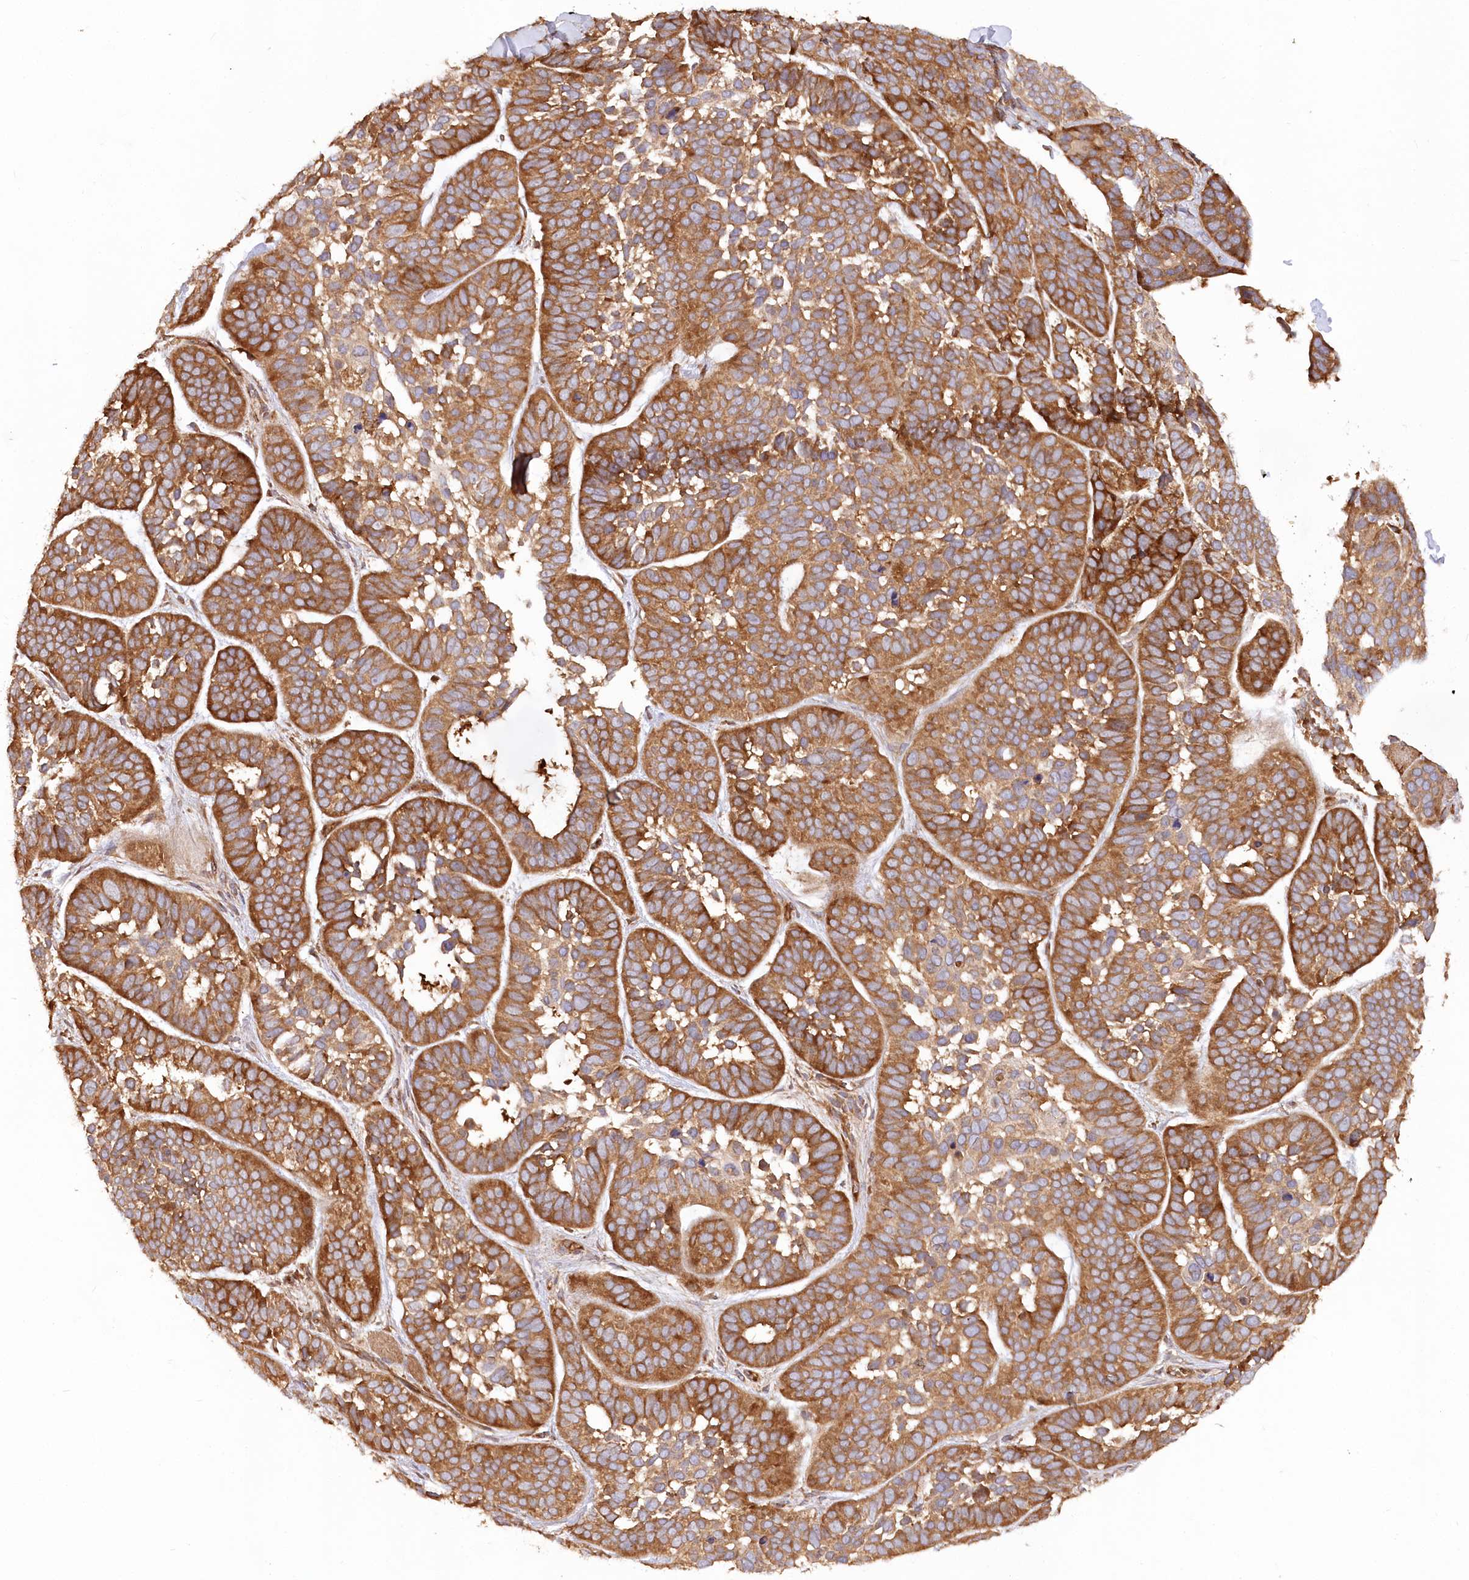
{"staining": {"intensity": "moderate", "quantity": ">75%", "location": "cytoplasmic/membranous"}, "tissue": "skin cancer", "cell_type": "Tumor cells", "image_type": "cancer", "snomed": [{"axis": "morphology", "description": "Basal cell carcinoma"}, {"axis": "topography", "description": "Skin"}], "caption": "Skin basal cell carcinoma stained with a protein marker exhibits moderate staining in tumor cells.", "gene": "PAIP2", "patient": {"sex": "male", "age": 62}}